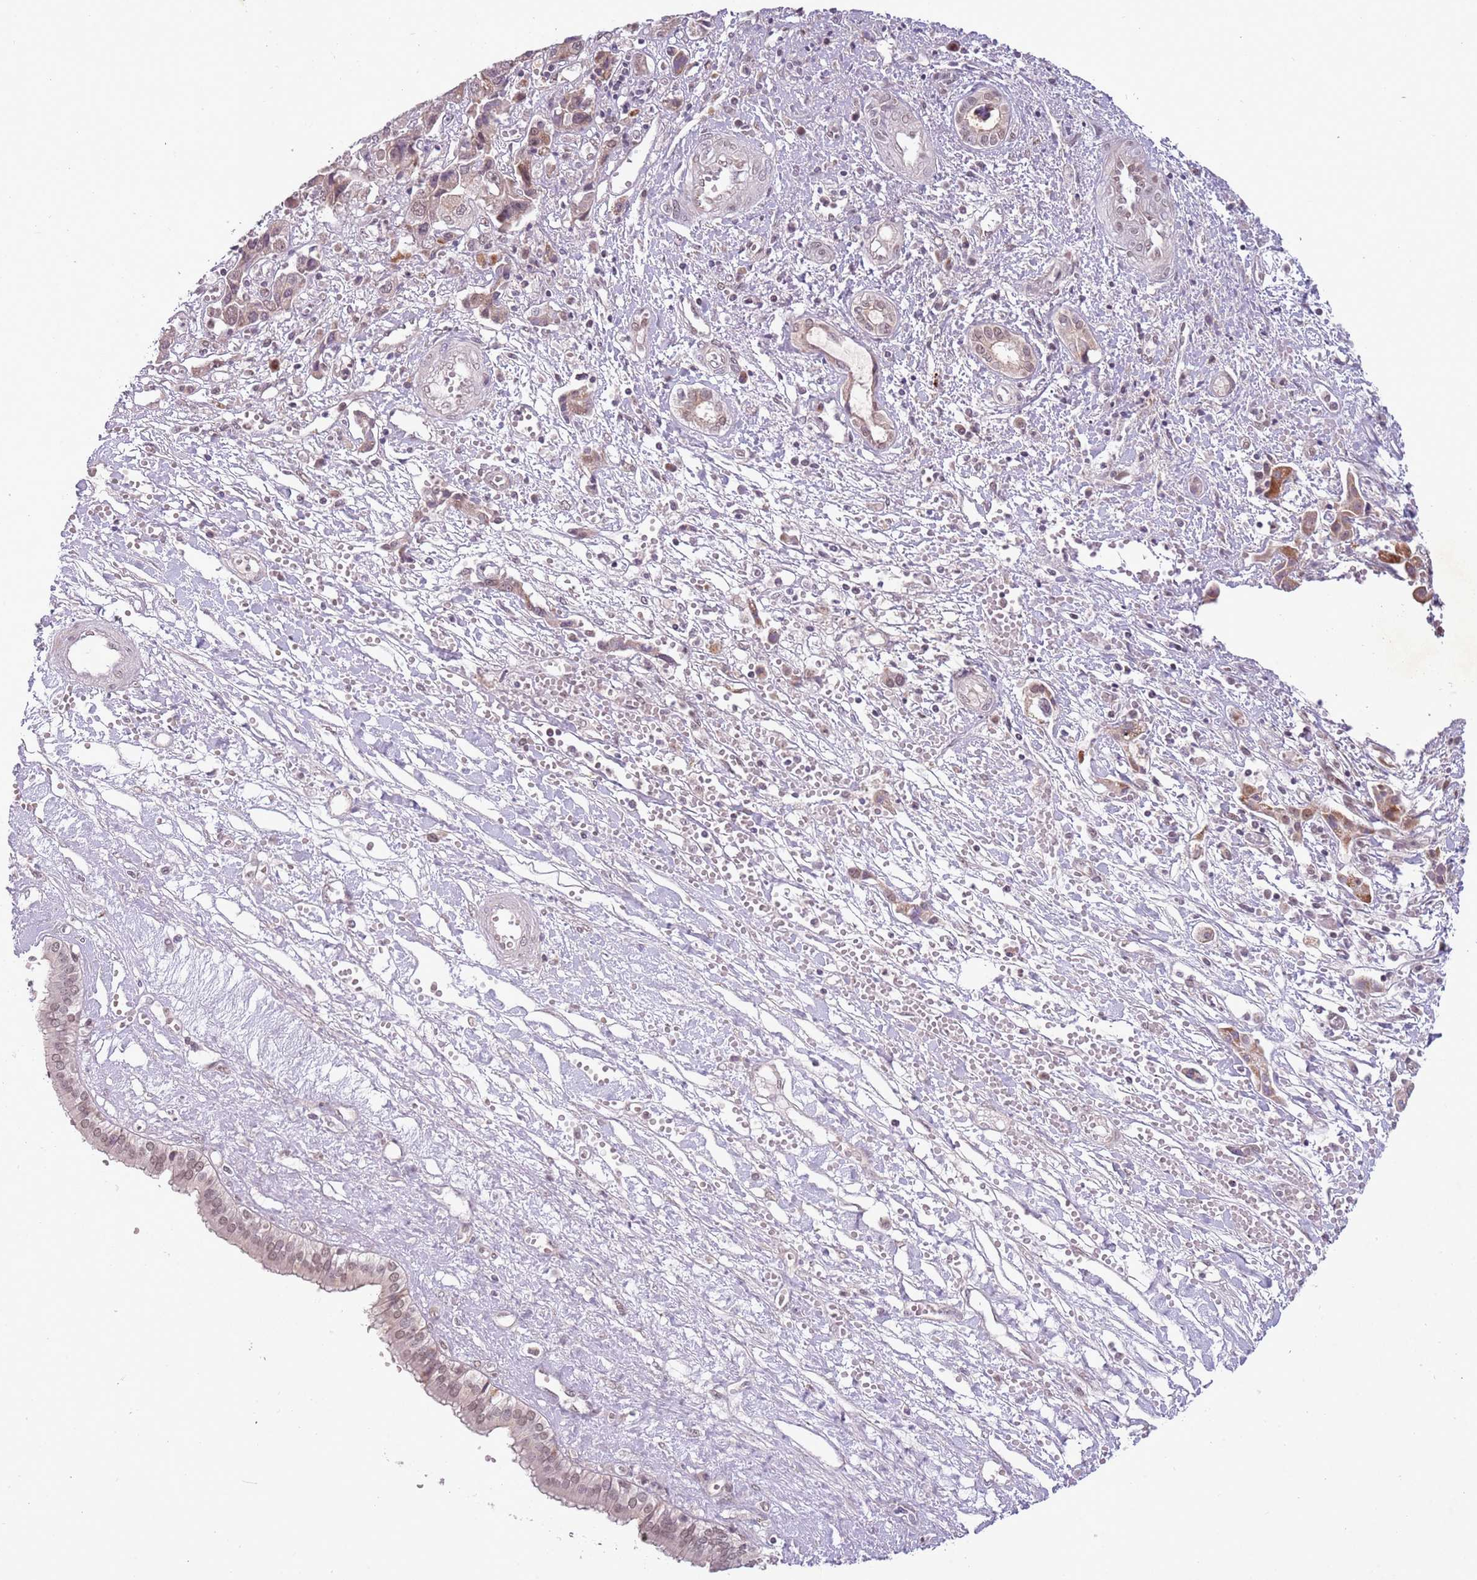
{"staining": {"intensity": "weak", "quantity": "25%-75%", "location": "nuclear"}, "tissue": "liver cancer", "cell_type": "Tumor cells", "image_type": "cancer", "snomed": [{"axis": "morphology", "description": "Cholangiocarcinoma"}, {"axis": "topography", "description": "Liver"}], "caption": "Immunohistochemistry (DAB (3,3'-diaminobenzidine)) staining of human liver cholangiocarcinoma displays weak nuclear protein expression in about 25%-75% of tumor cells. (IHC, brightfield microscopy, high magnification).", "gene": "FAM120AOS", "patient": {"sex": "male", "age": 67}}